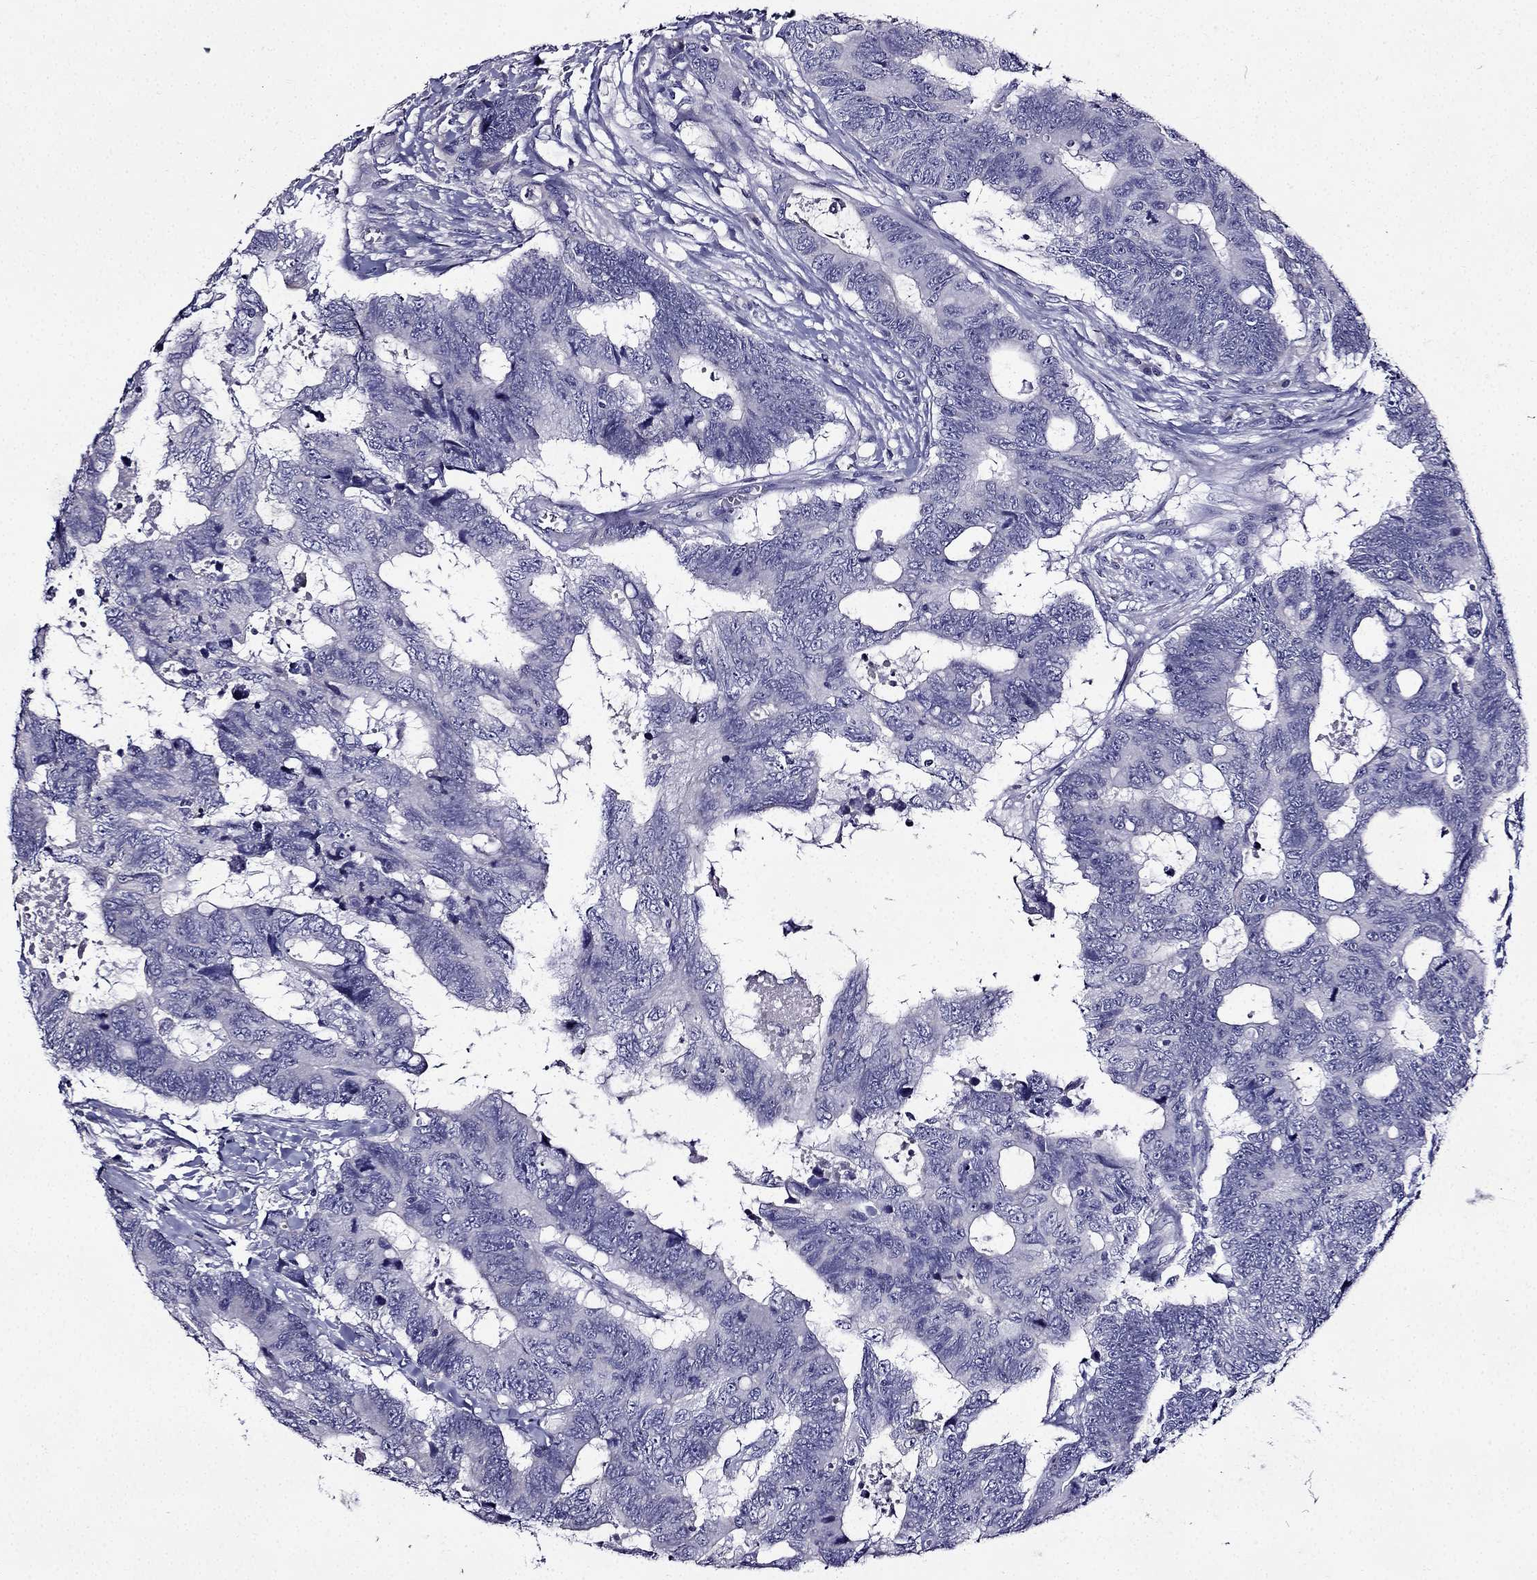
{"staining": {"intensity": "negative", "quantity": "none", "location": "none"}, "tissue": "colorectal cancer", "cell_type": "Tumor cells", "image_type": "cancer", "snomed": [{"axis": "morphology", "description": "Adenocarcinoma, NOS"}, {"axis": "topography", "description": "Colon"}], "caption": "DAB immunohistochemical staining of colorectal cancer (adenocarcinoma) shows no significant positivity in tumor cells.", "gene": "TMEM266", "patient": {"sex": "female", "age": 77}}